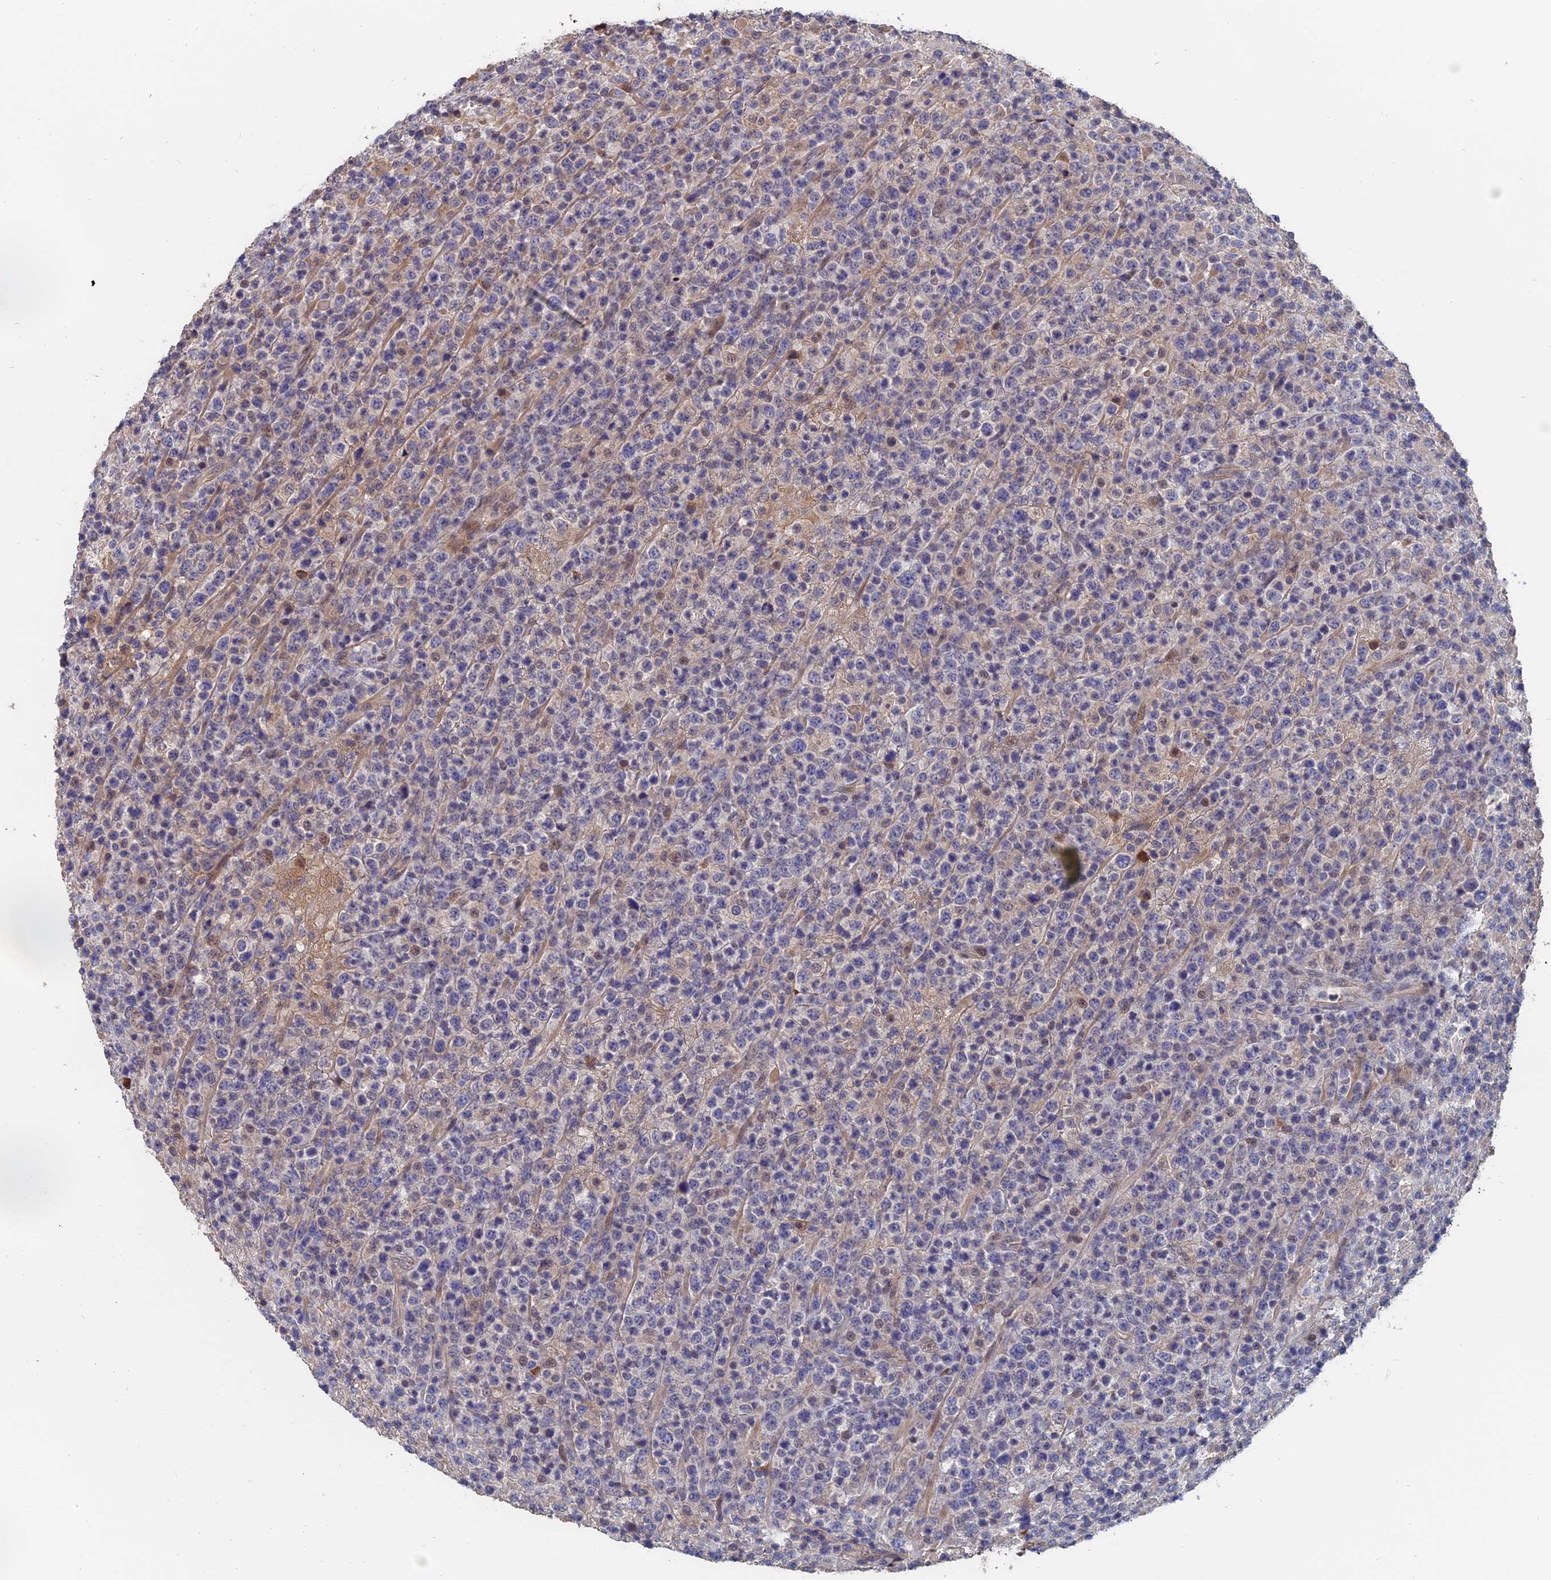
{"staining": {"intensity": "negative", "quantity": "none", "location": "none"}, "tissue": "lymphoma", "cell_type": "Tumor cells", "image_type": "cancer", "snomed": [{"axis": "morphology", "description": "Malignant lymphoma, non-Hodgkin's type, High grade"}, {"axis": "topography", "description": "Colon"}], "caption": "The histopathology image shows no staining of tumor cells in lymphoma.", "gene": "SLC33A1", "patient": {"sex": "female", "age": 53}}